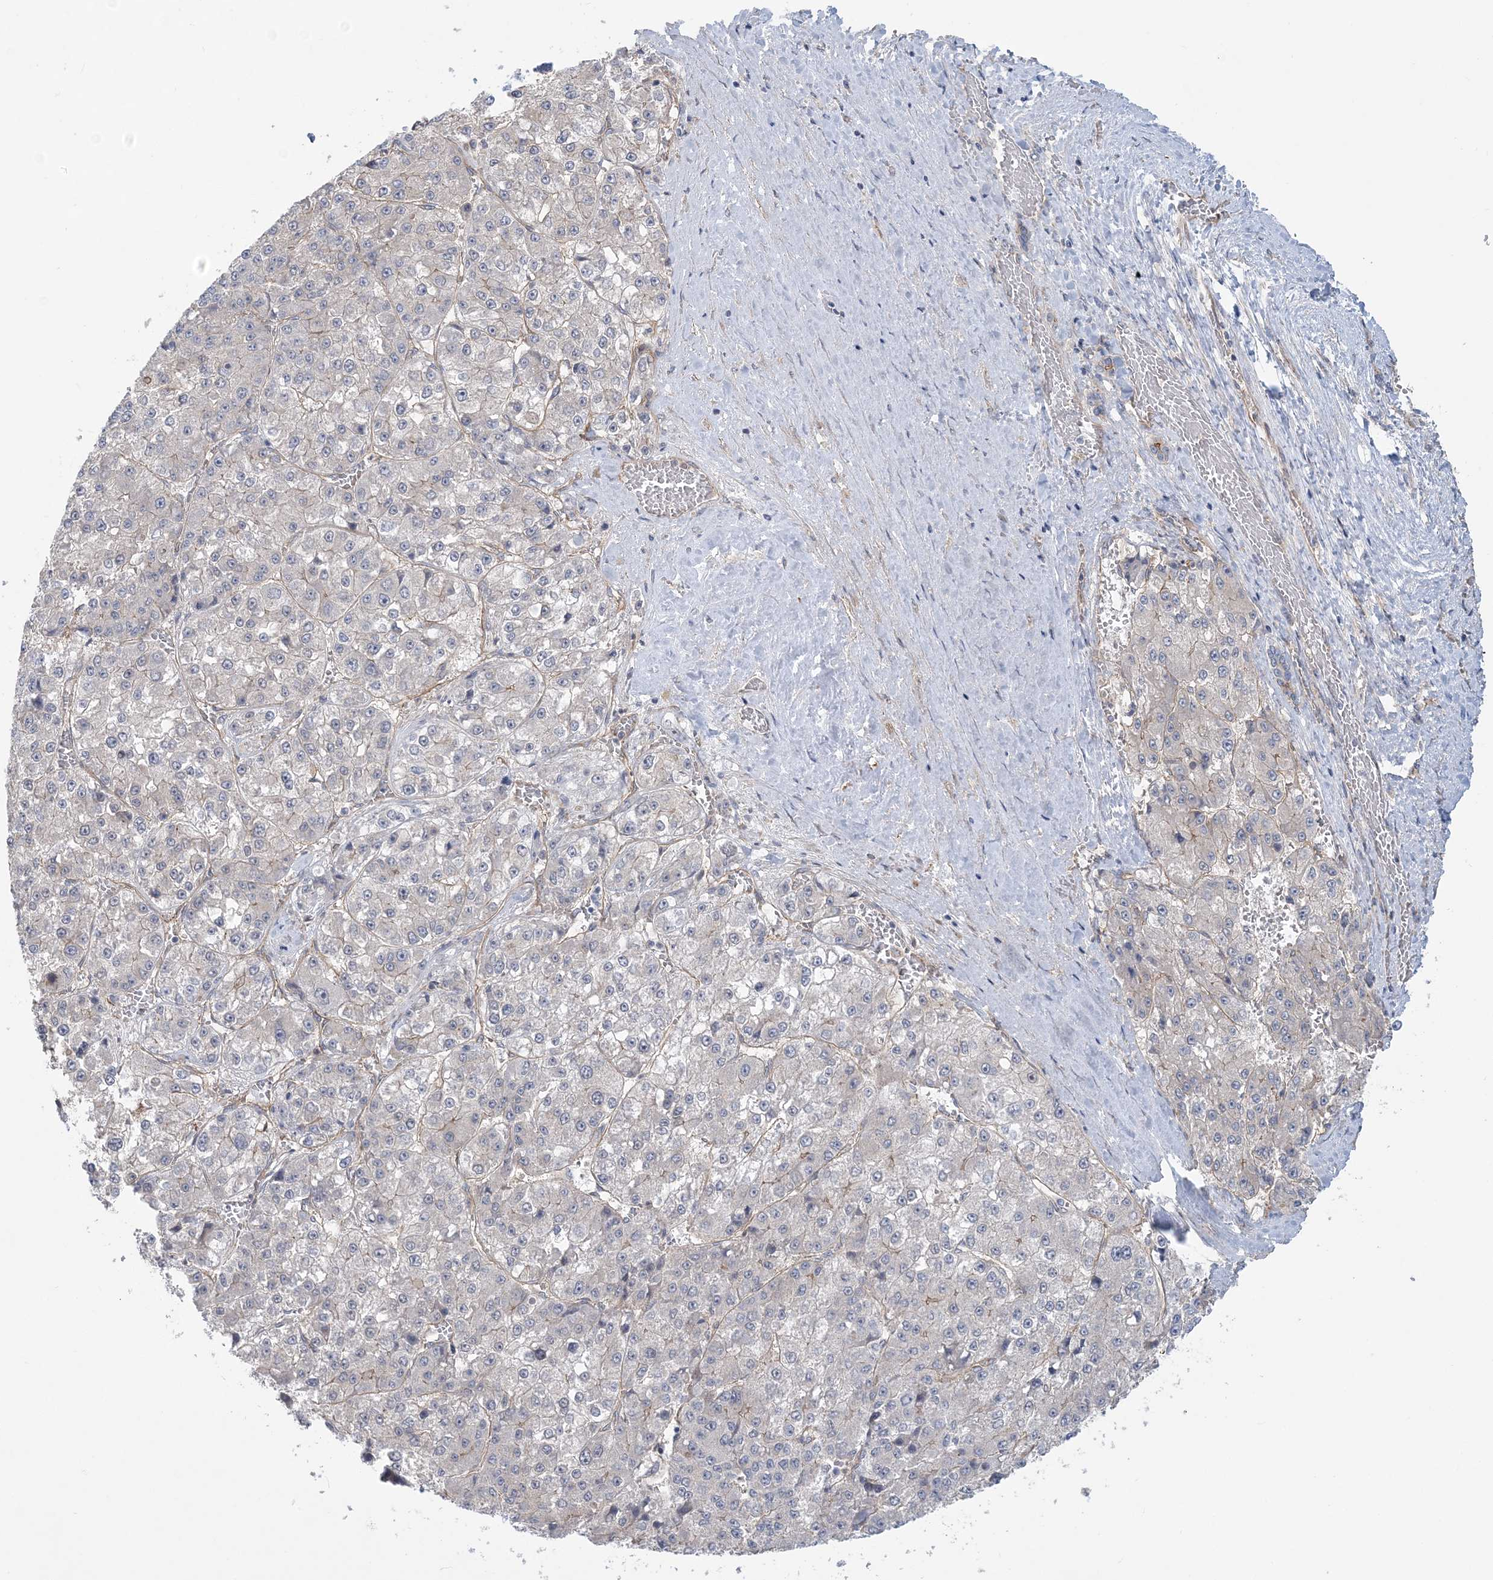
{"staining": {"intensity": "negative", "quantity": "none", "location": "none"}, "tissue": "liver cancer", "cell_type": "Tumor cells", "image_type": "cancer", "snomed": [{"axis": "morphology", "description": "Carcinoma, Hepatocellular, NOS"}, {"axis": "topography", "description": "Liver"}], "caption": "IHC image of neoplastic tissue: human liver hepatocellular carcinoma stained with DAB reveals no significant protein staining in tumor cells.", "gene": "RAI14", "patient": {"sex": "female", "age": 73}}